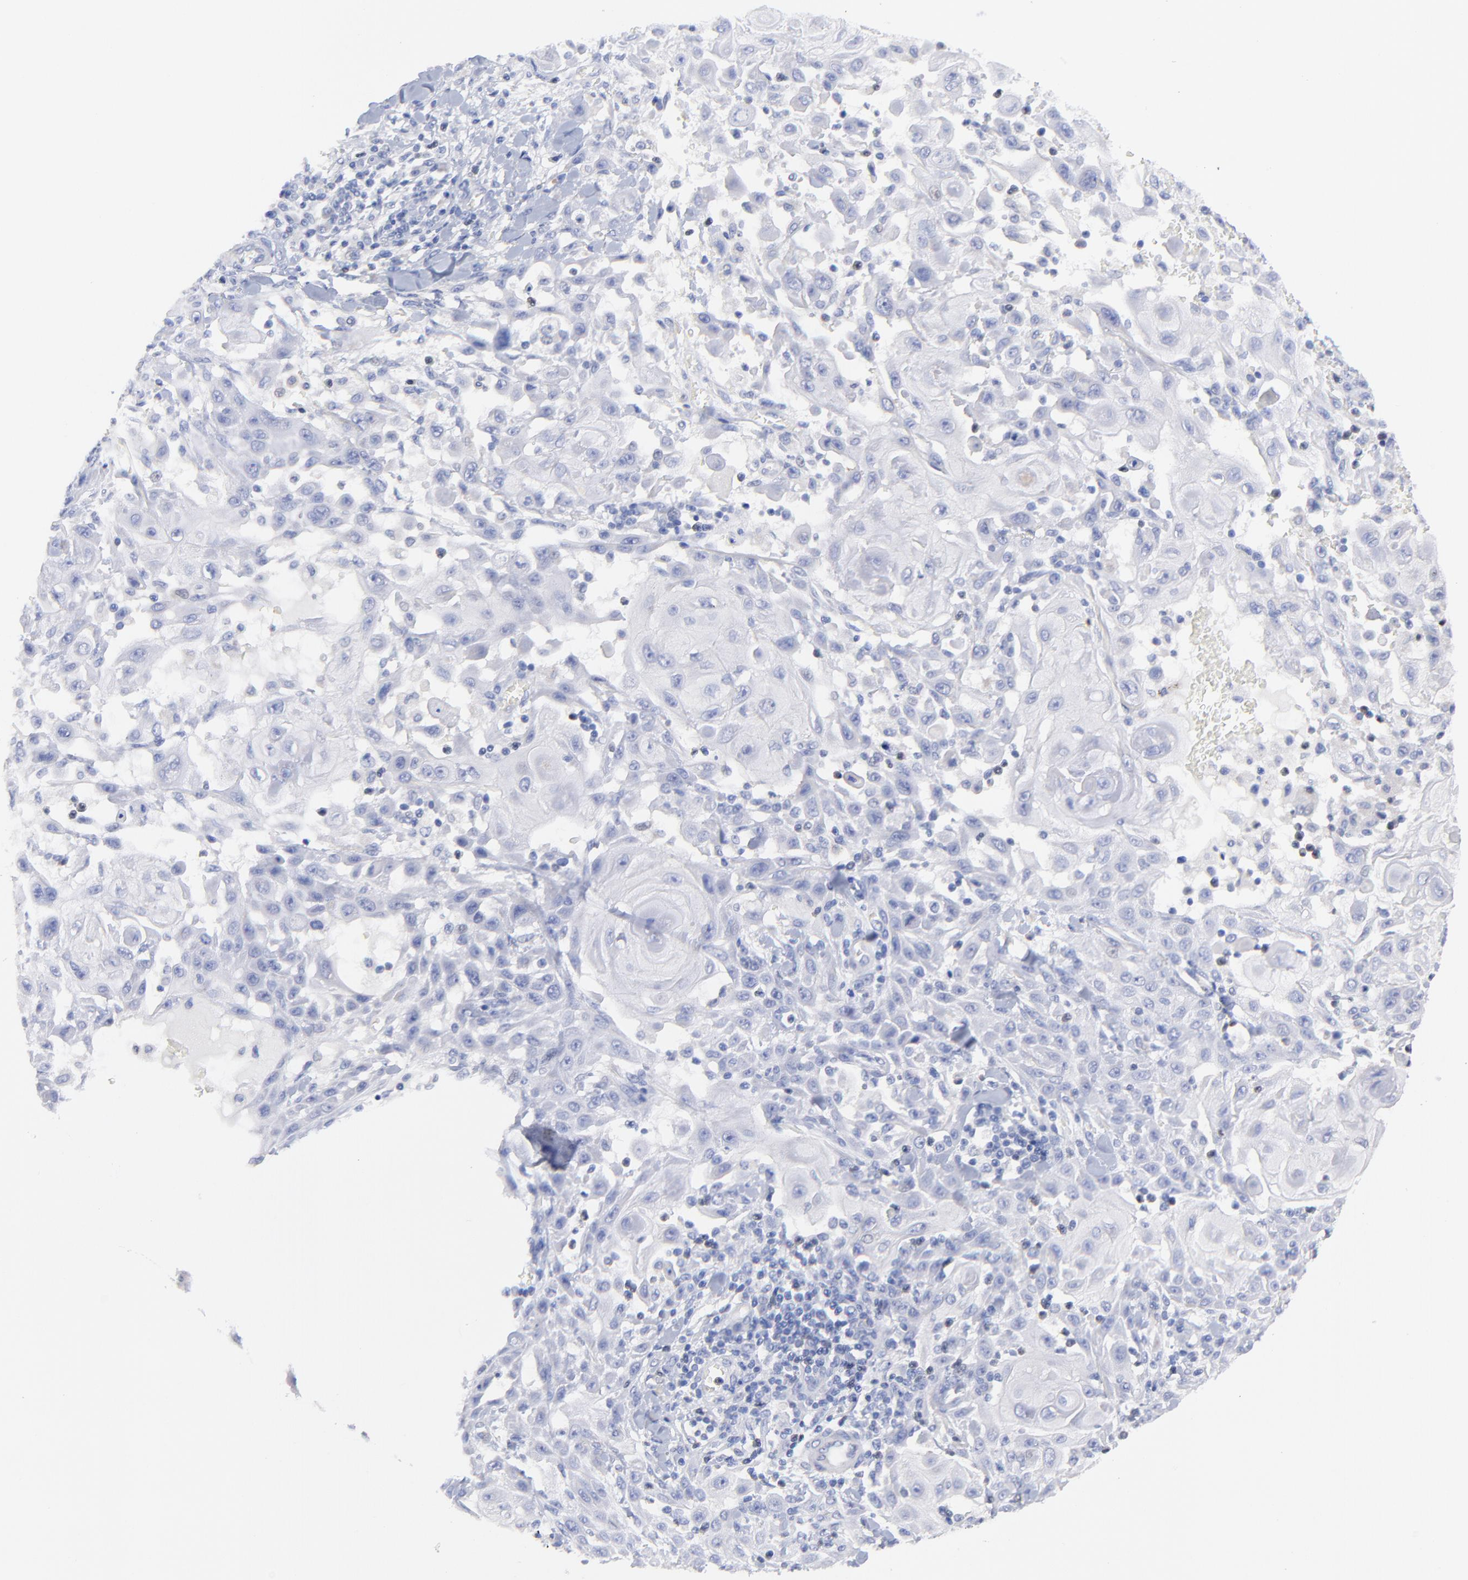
{"staining": {"intensity": "negative", "quantity": "none", "location": "none"}, "tissue": "skin cancer", "cell_type": "Tumor cells", "image_type": "cancer", "snomed": [{"axis": "morphology", "description": "Squamous cell carcinoma, NOS"}, {"axis": "topography", "description": "Skin"}], "caption": "Protein analysis of skin cancer displays no significant expression in tumor cells. (DAB IHC, high magnification).", "gene": "CFAP57", "patient": {"sex": "male", "age": 24}}